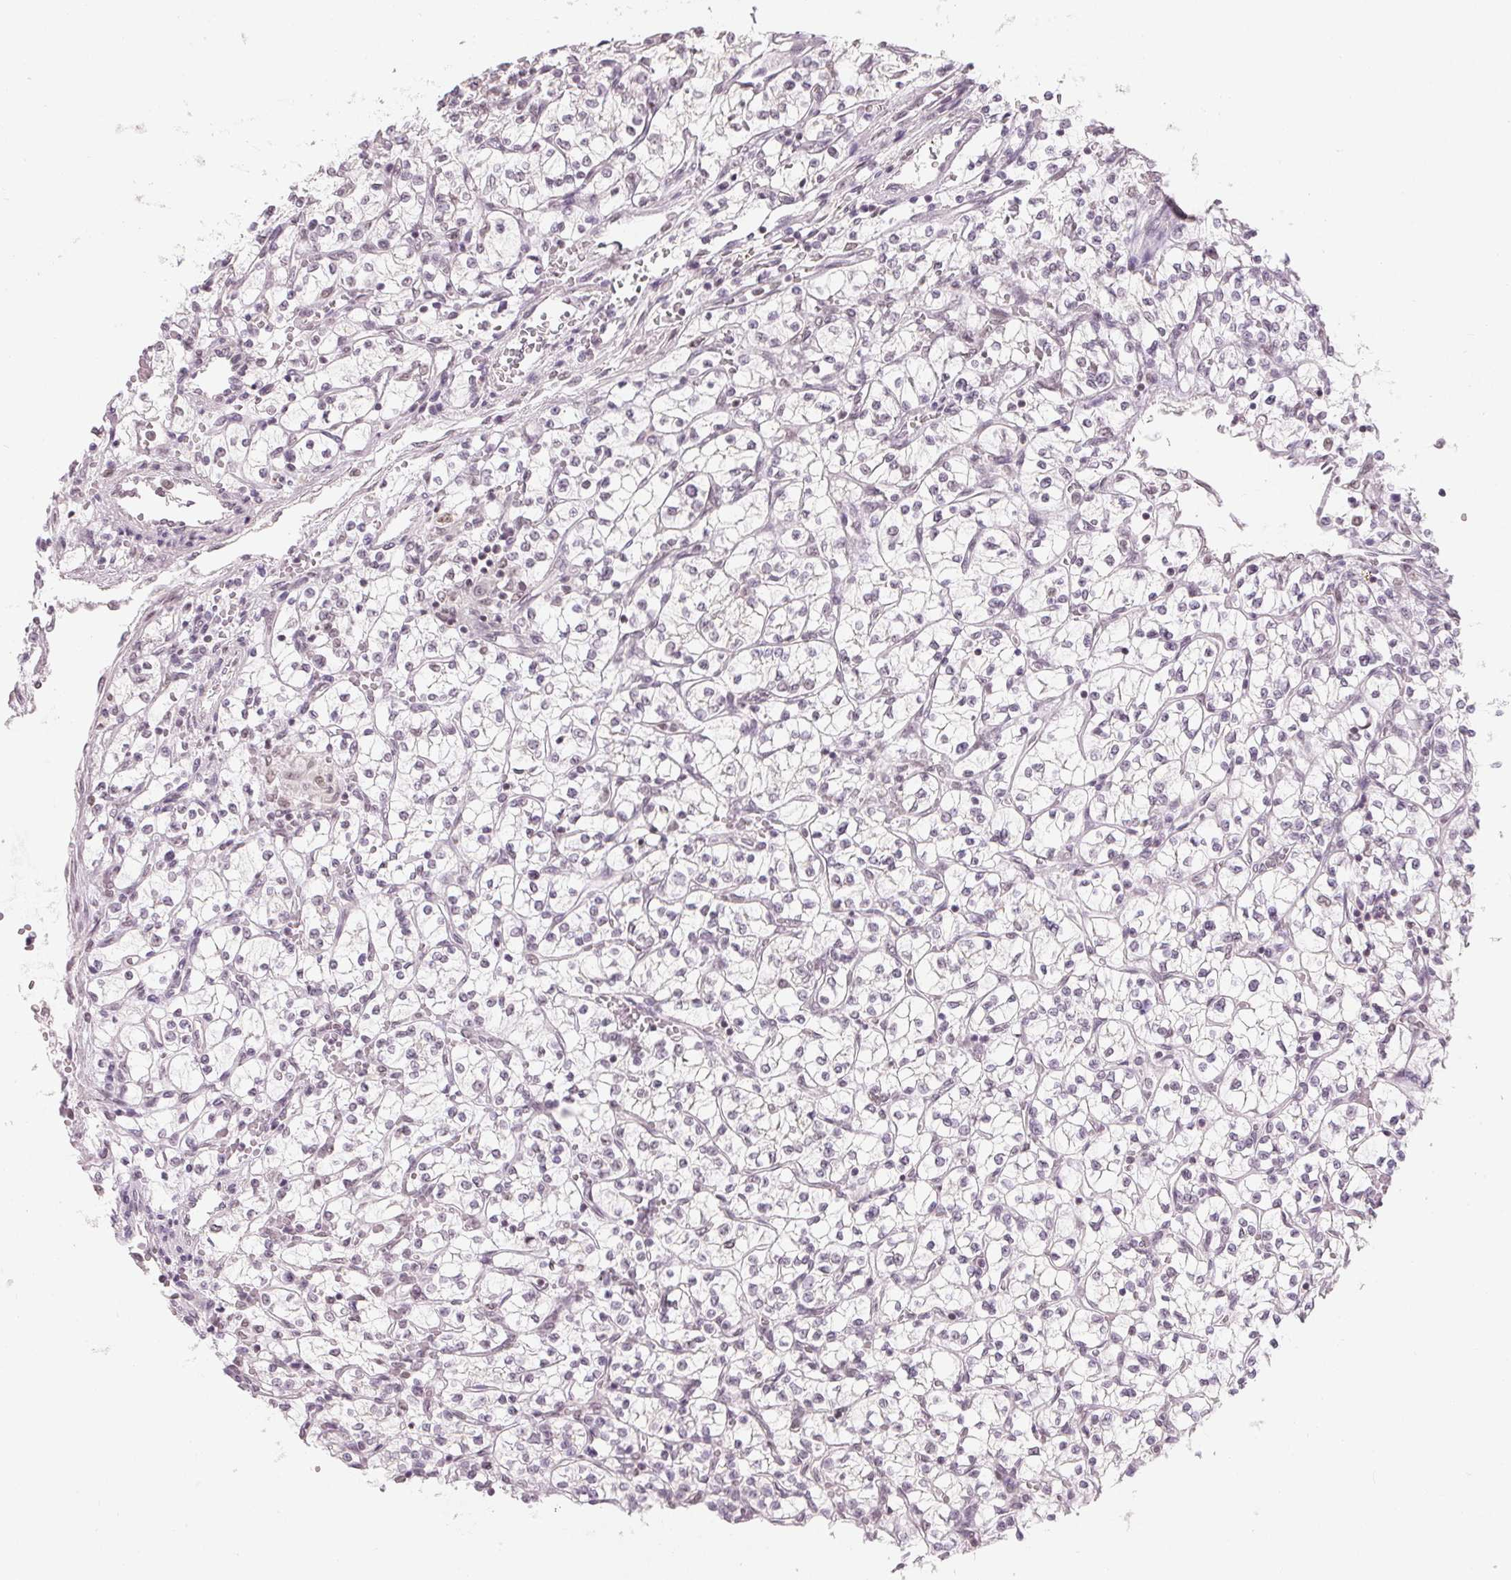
{"staining": {"intensity": "negative", "quantity": "none", "location": "none"}, "tissue": "renal cancer", "cell_type": "Tumor cells", "image_type": "cancer", "snomed": [{"axis": "morphology", "description": "Adenocarcinoma, NOS"}, {"axis": "topography", "description": "Kidney"}], "caption": "Renal cancer (adenocarcinoma) was stained to show a protein in brown. There is no significant expression in tumor cells.", "gene": "NXF3", "patient": {"sex": "female", "age": 64}}